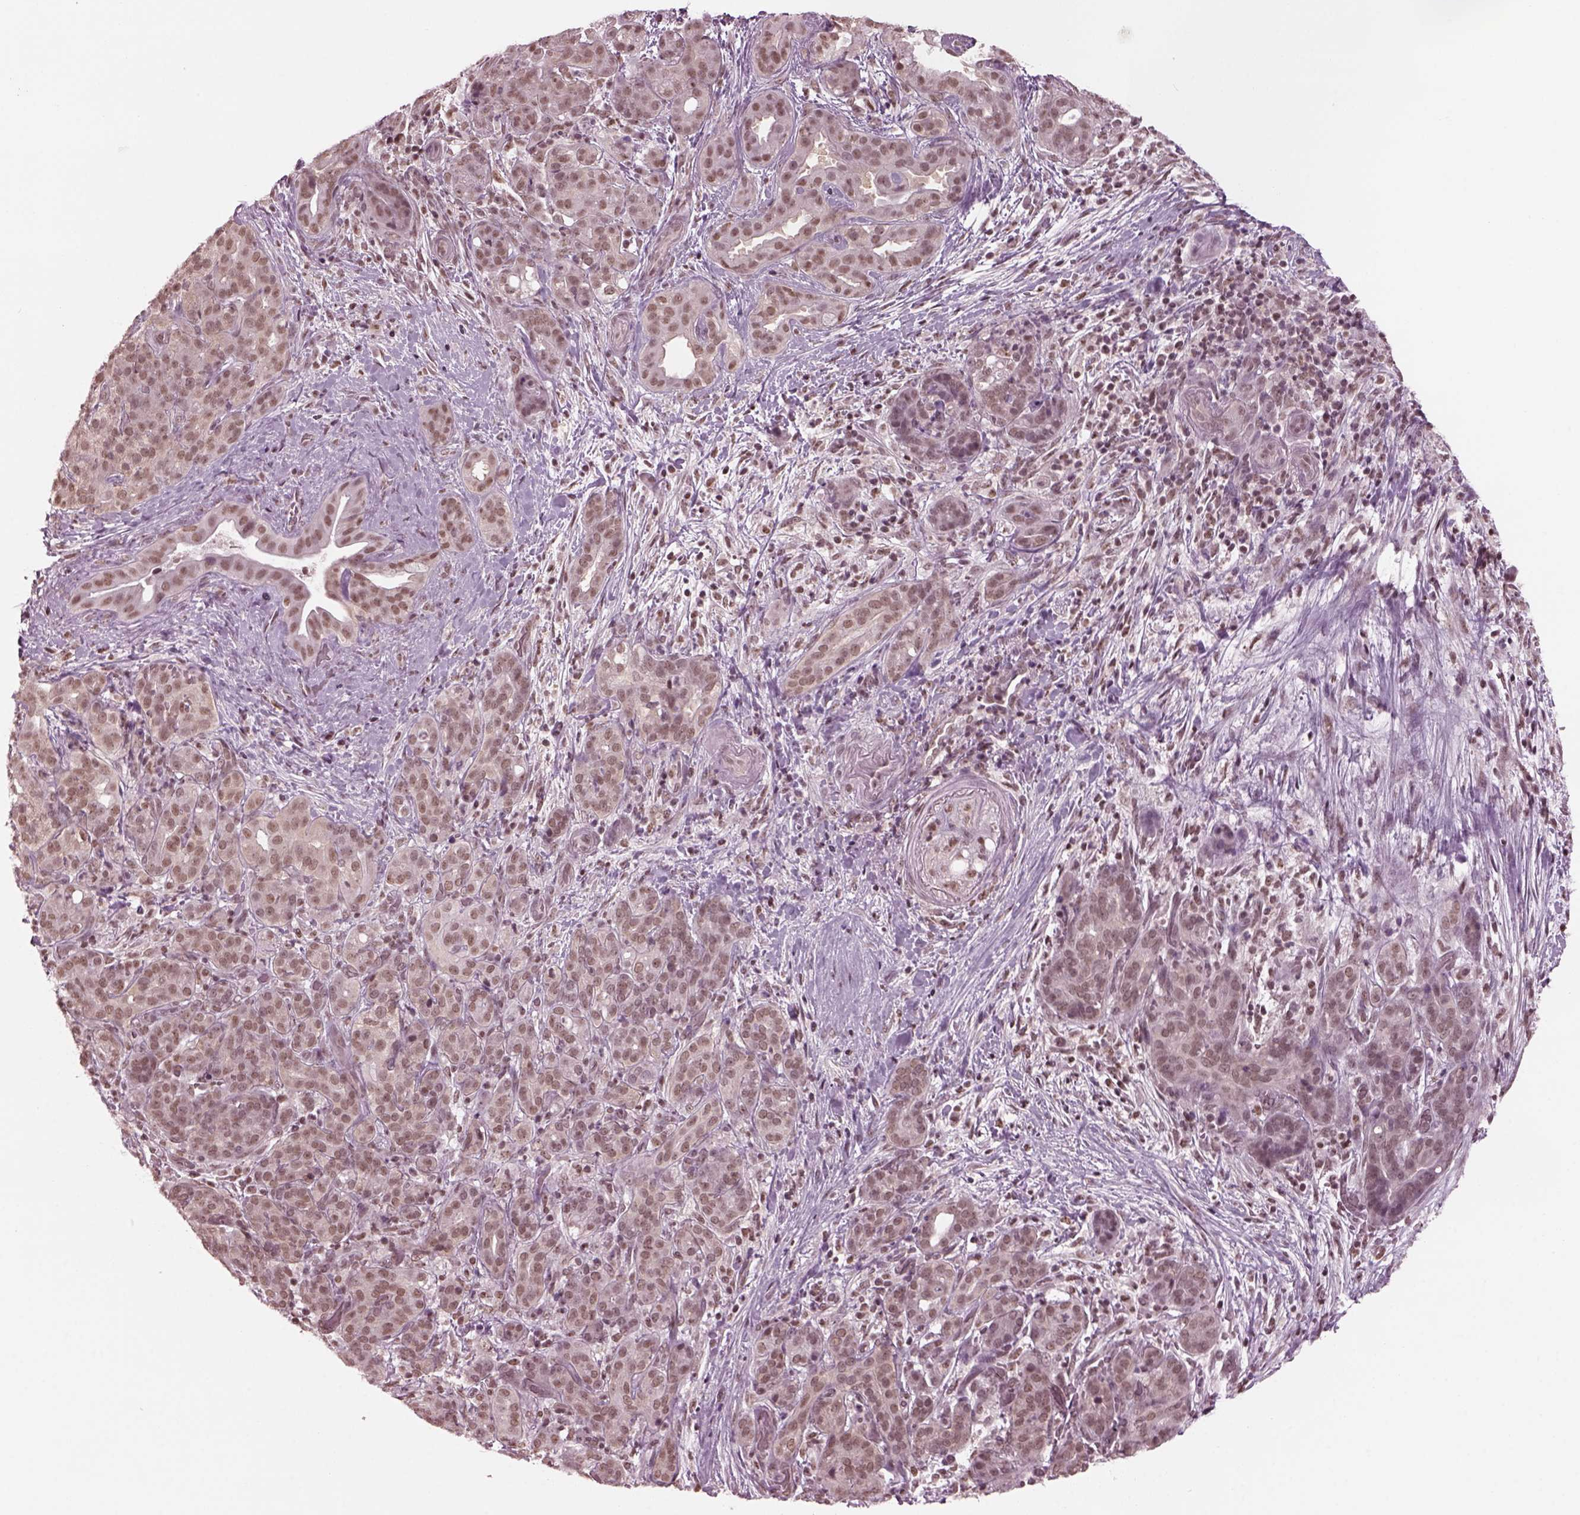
{"staining": {"intensity": "weak", "quantity": ">75%", "location": "nuclear"}, "tissue": "pancreatic cancer", "cell_type": "Tumor cells", "image_type": "cancer", "snomed": [{"axis": "morphology", "description": "Adenocarcinoma, NOS"}, {"axis": "topography", "description": "Pancreas"}], "caption": "Pancreatic cancer (adenocarcinoma) tissue shows weak nuclear expression in approximately >75% of tumor cells, visualized by immunohistochemistry. (Brightfield microscopy of DAB IHC at high magnification).", "gene": "RUVBL2", "patient": {"sex": "male", "age": 44}}